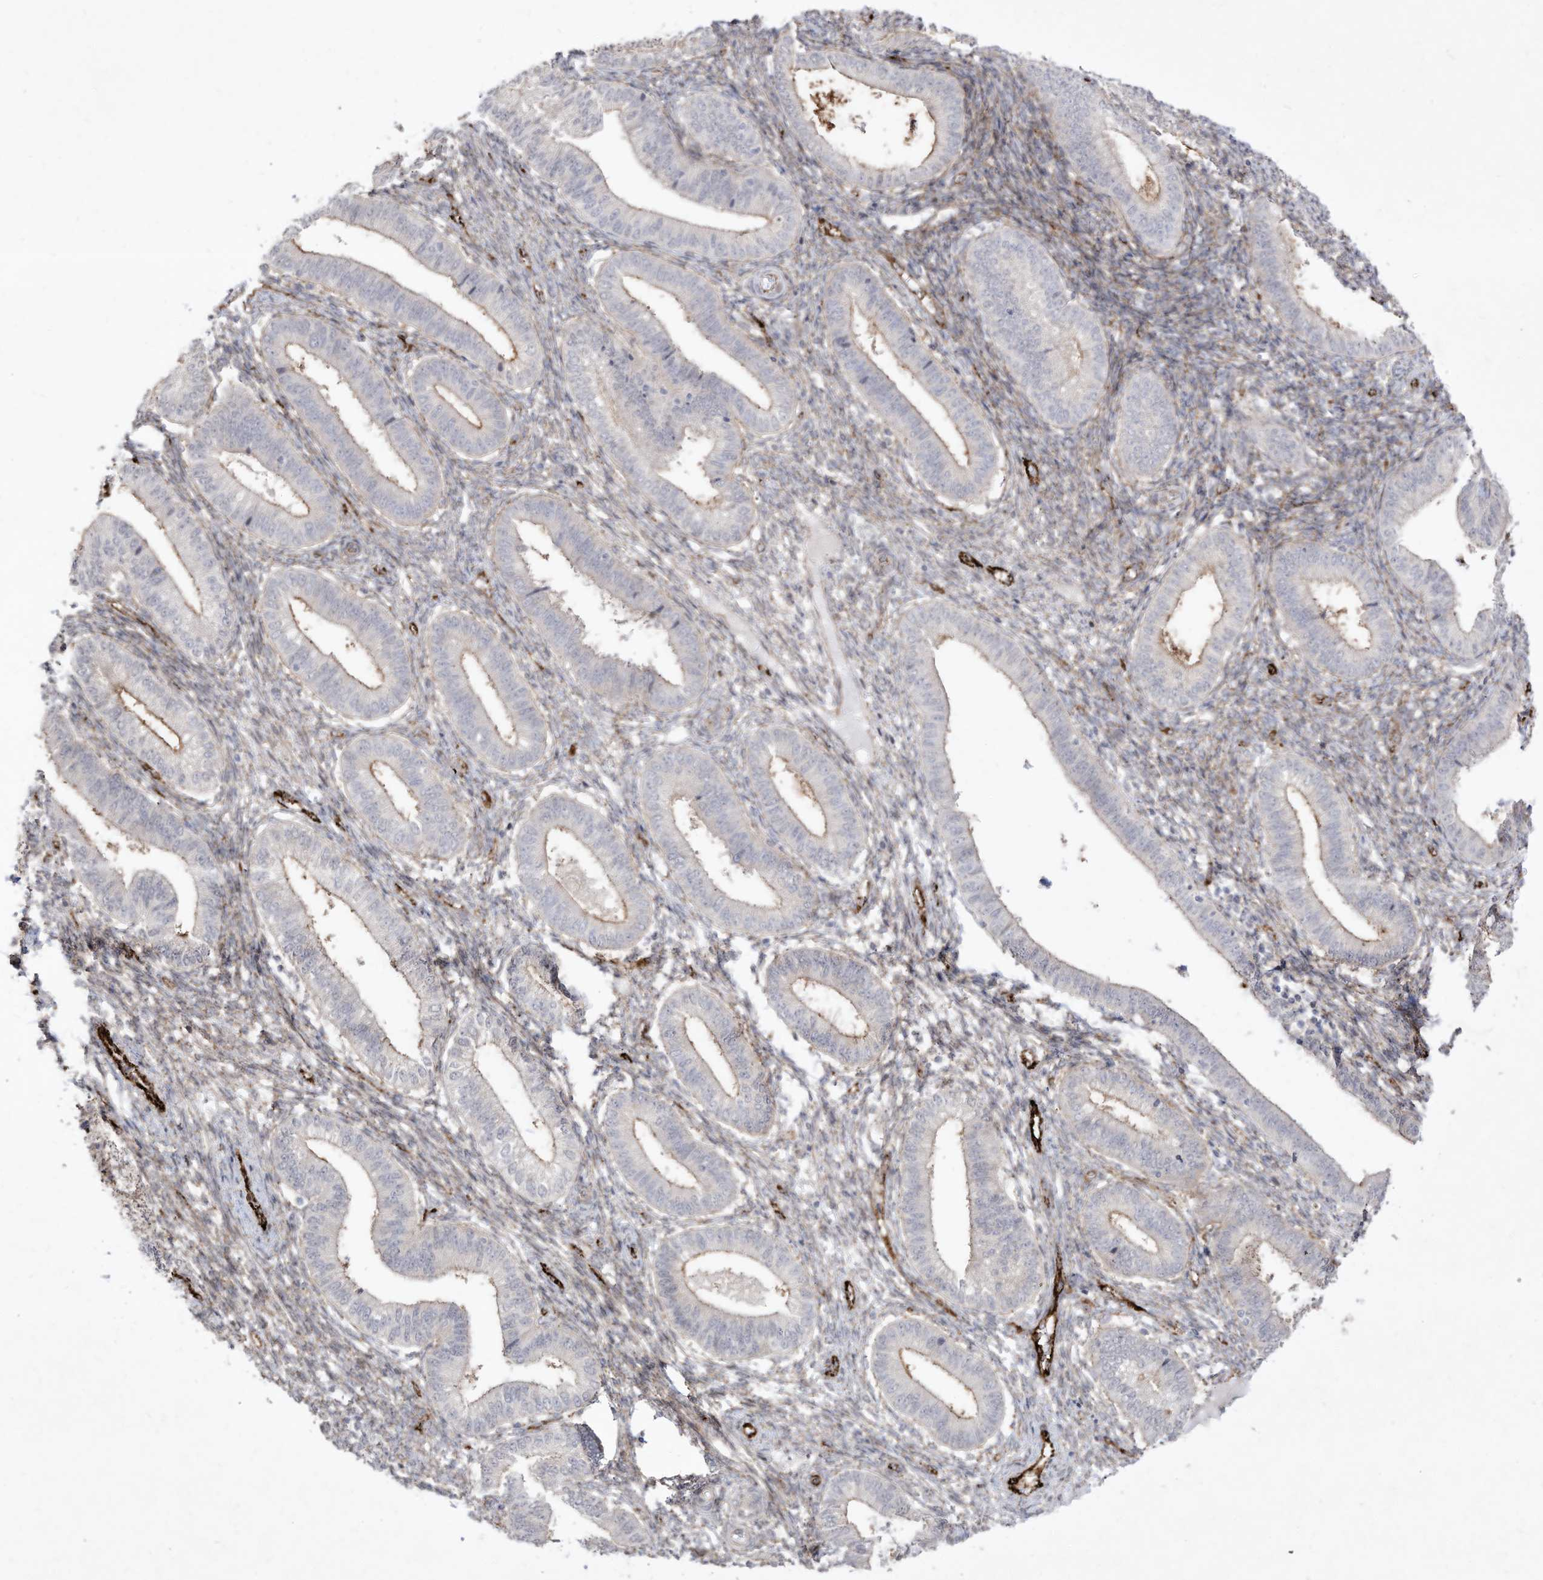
{"staining": {"intensity": "weak", "quantity": "25%-75%", "location": "cytoplasmic/membranous"}, "tissue": "endometrium", "cell_type": "Cells in endometrial stroma", "image_type": "normal", "snomed": [{"axis": "morphology", "description": "Normal tissue, NOS"}, {"axis": "topography", "description": "Endometrium"}], "caption": "Unremarkable endometrium shows weak cytoplasmic/membranous positivity in about 25%-75% of cells in endometrial stroma, visualized by immunohistochemistry.", "gene": "ZGRF1", "patient": {"sex": "female", "age": 39}}